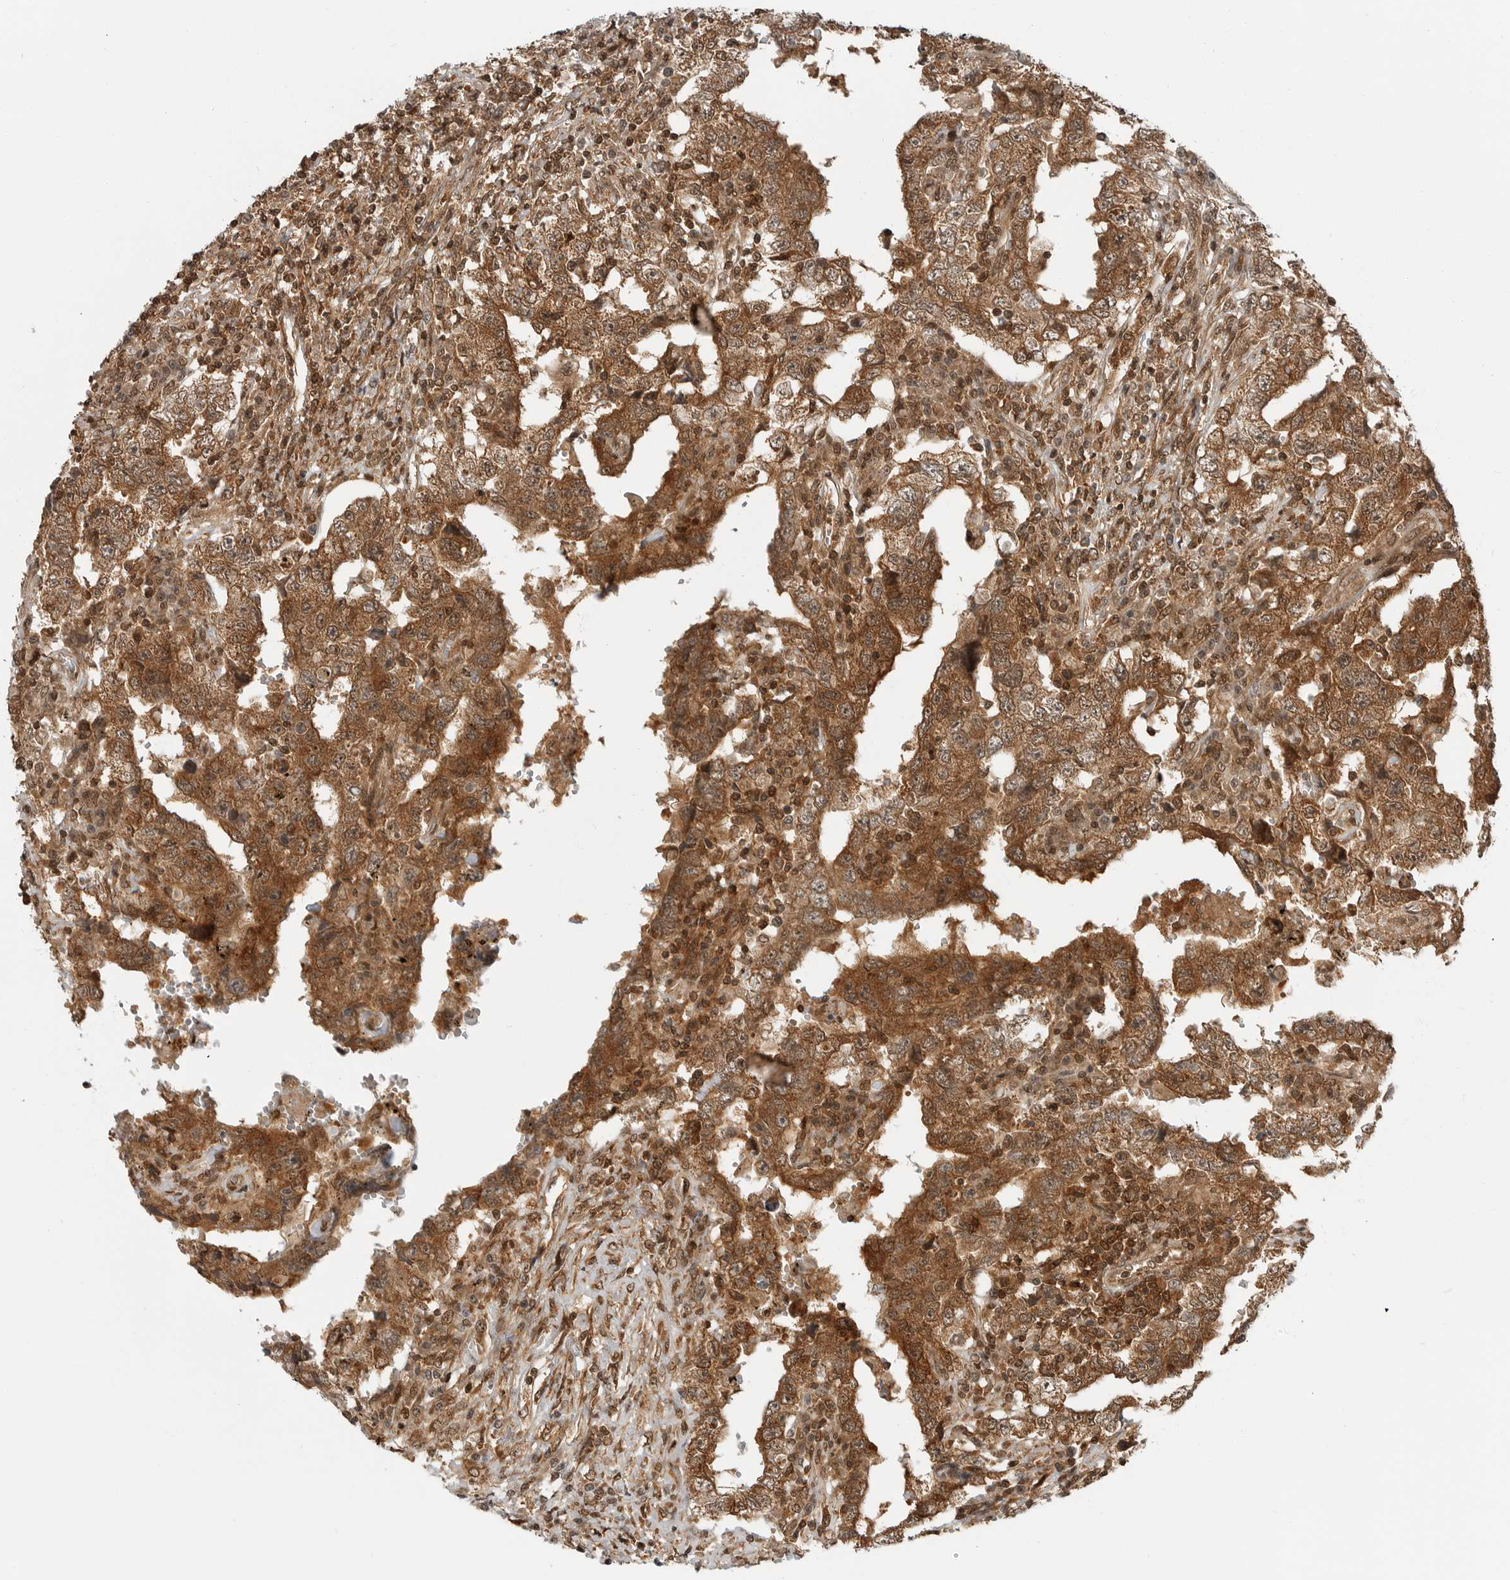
{"staining": {"intensity": "strong", "quantity": ">75%", "location": "cytoplasmic/membranous,nuclear"}, "tissue": "testis cancer", "cell_type": "Tumor cells", "image_type": "cancer", "snomed": [{"axis": "morphology", "description": "Carcinoma, Embryonal, NOS"}, {"axis": "topography", "description": "Testis"}], "caption": "This is an image of IHC staining of testis cancer (embryonal carcinoma), which shows strong staining in the cytoplasmic/membranous and nuclear of tumor cells.", "gene": "SZRD1", "patient": {"sex": "male", "age": 26}}